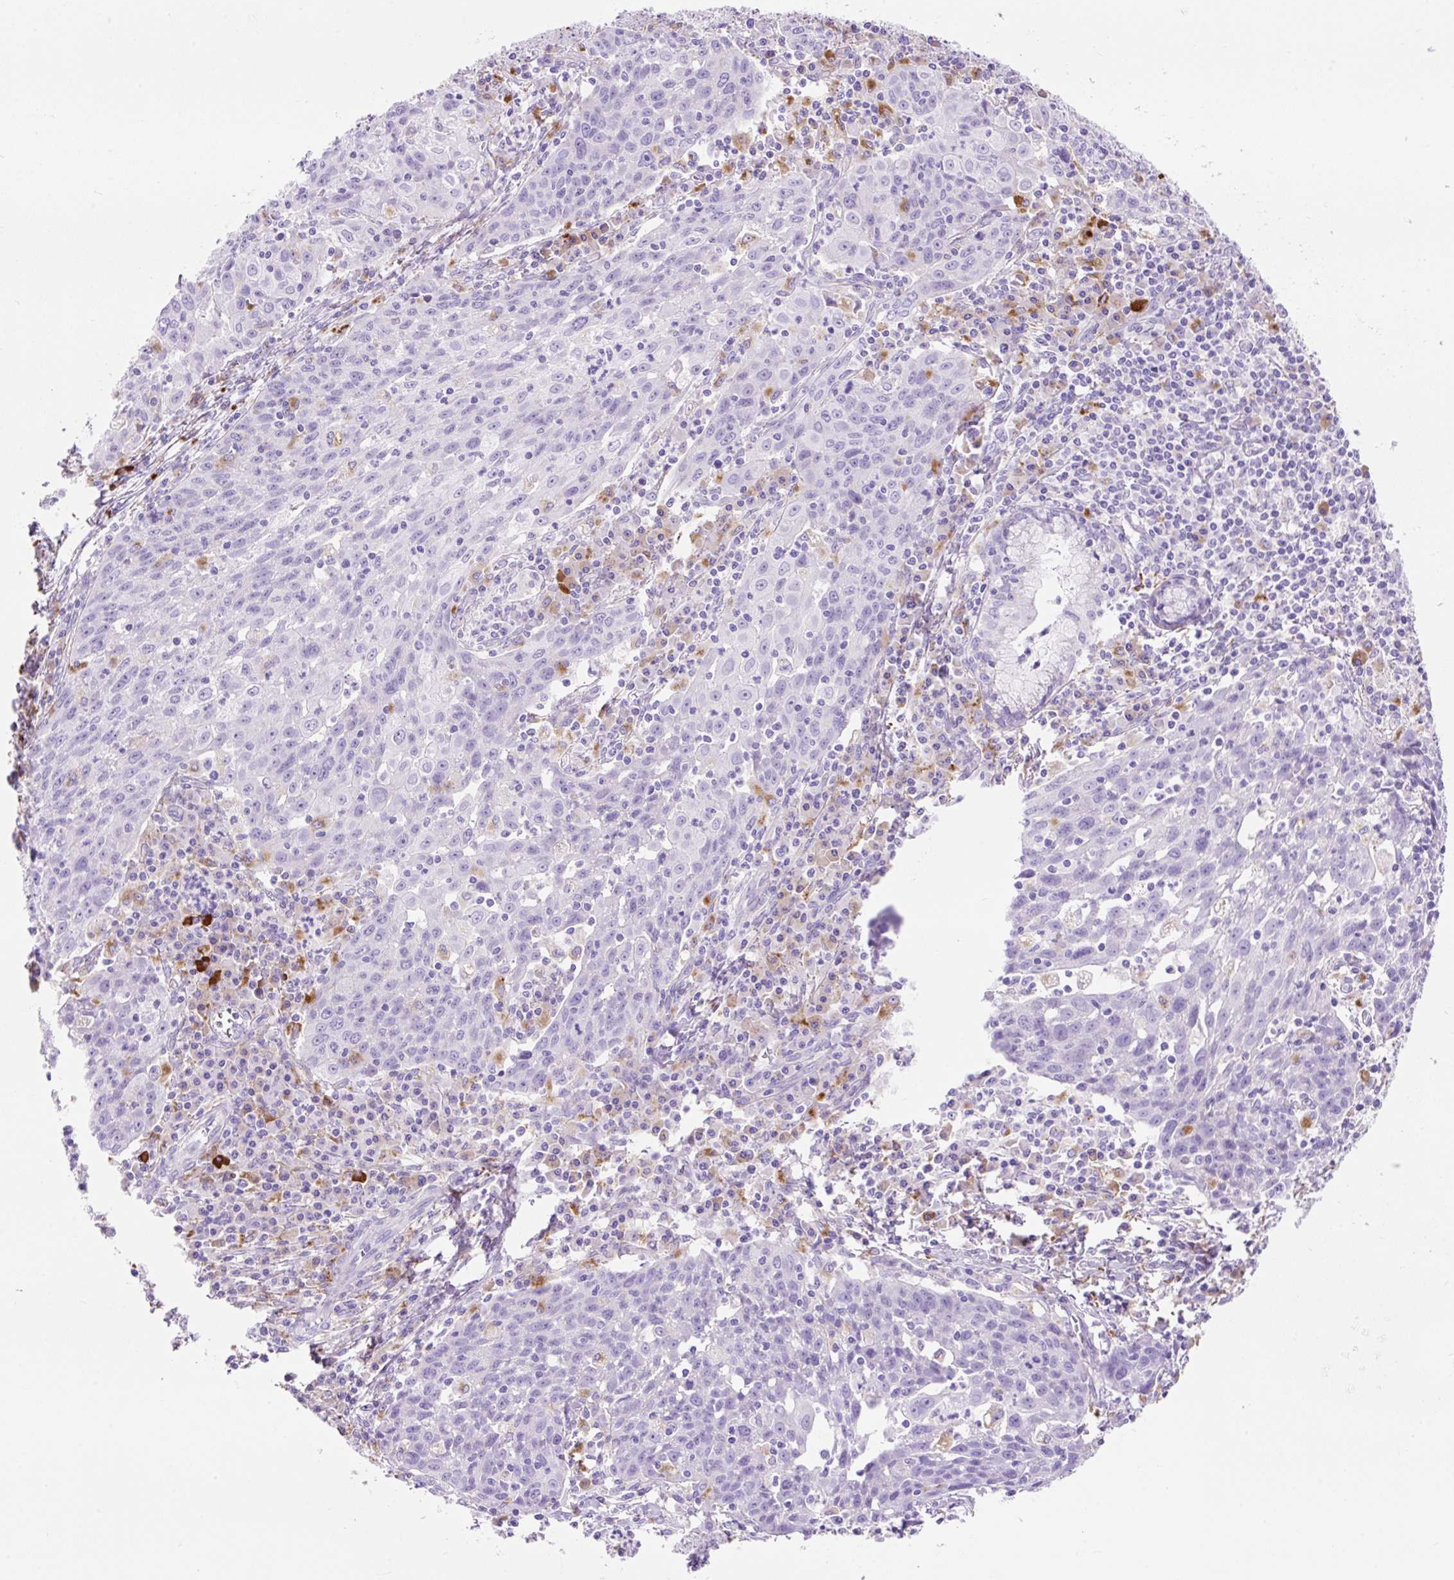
{"staining": {"intensity": "negative", "quantity": "none", "location": "none"}, "tissue": "lung cancer", "cell_type": "Tumor cells", "image_type": "cancer", "snomed": [{"axis": "morphology", "description": "Squamous cell carcinoma, NOS"}, {"axis": "morphology", "description": "Squamous cell carcinoma, metastatic, NOS"}, {"axis": "topography", "description": "Bronchus"}, {"axis": "topography", "description": "Lung"}], "caption": "DAB (3,3'-diaminobenzidine) immunohistochemical staining of human lung cancer (metastatic squamous cell carcinoma) exhibits no significant positivity in tumor cells.", "gene": "HEXB", "patient": {"sex": "male", "age": 62}}